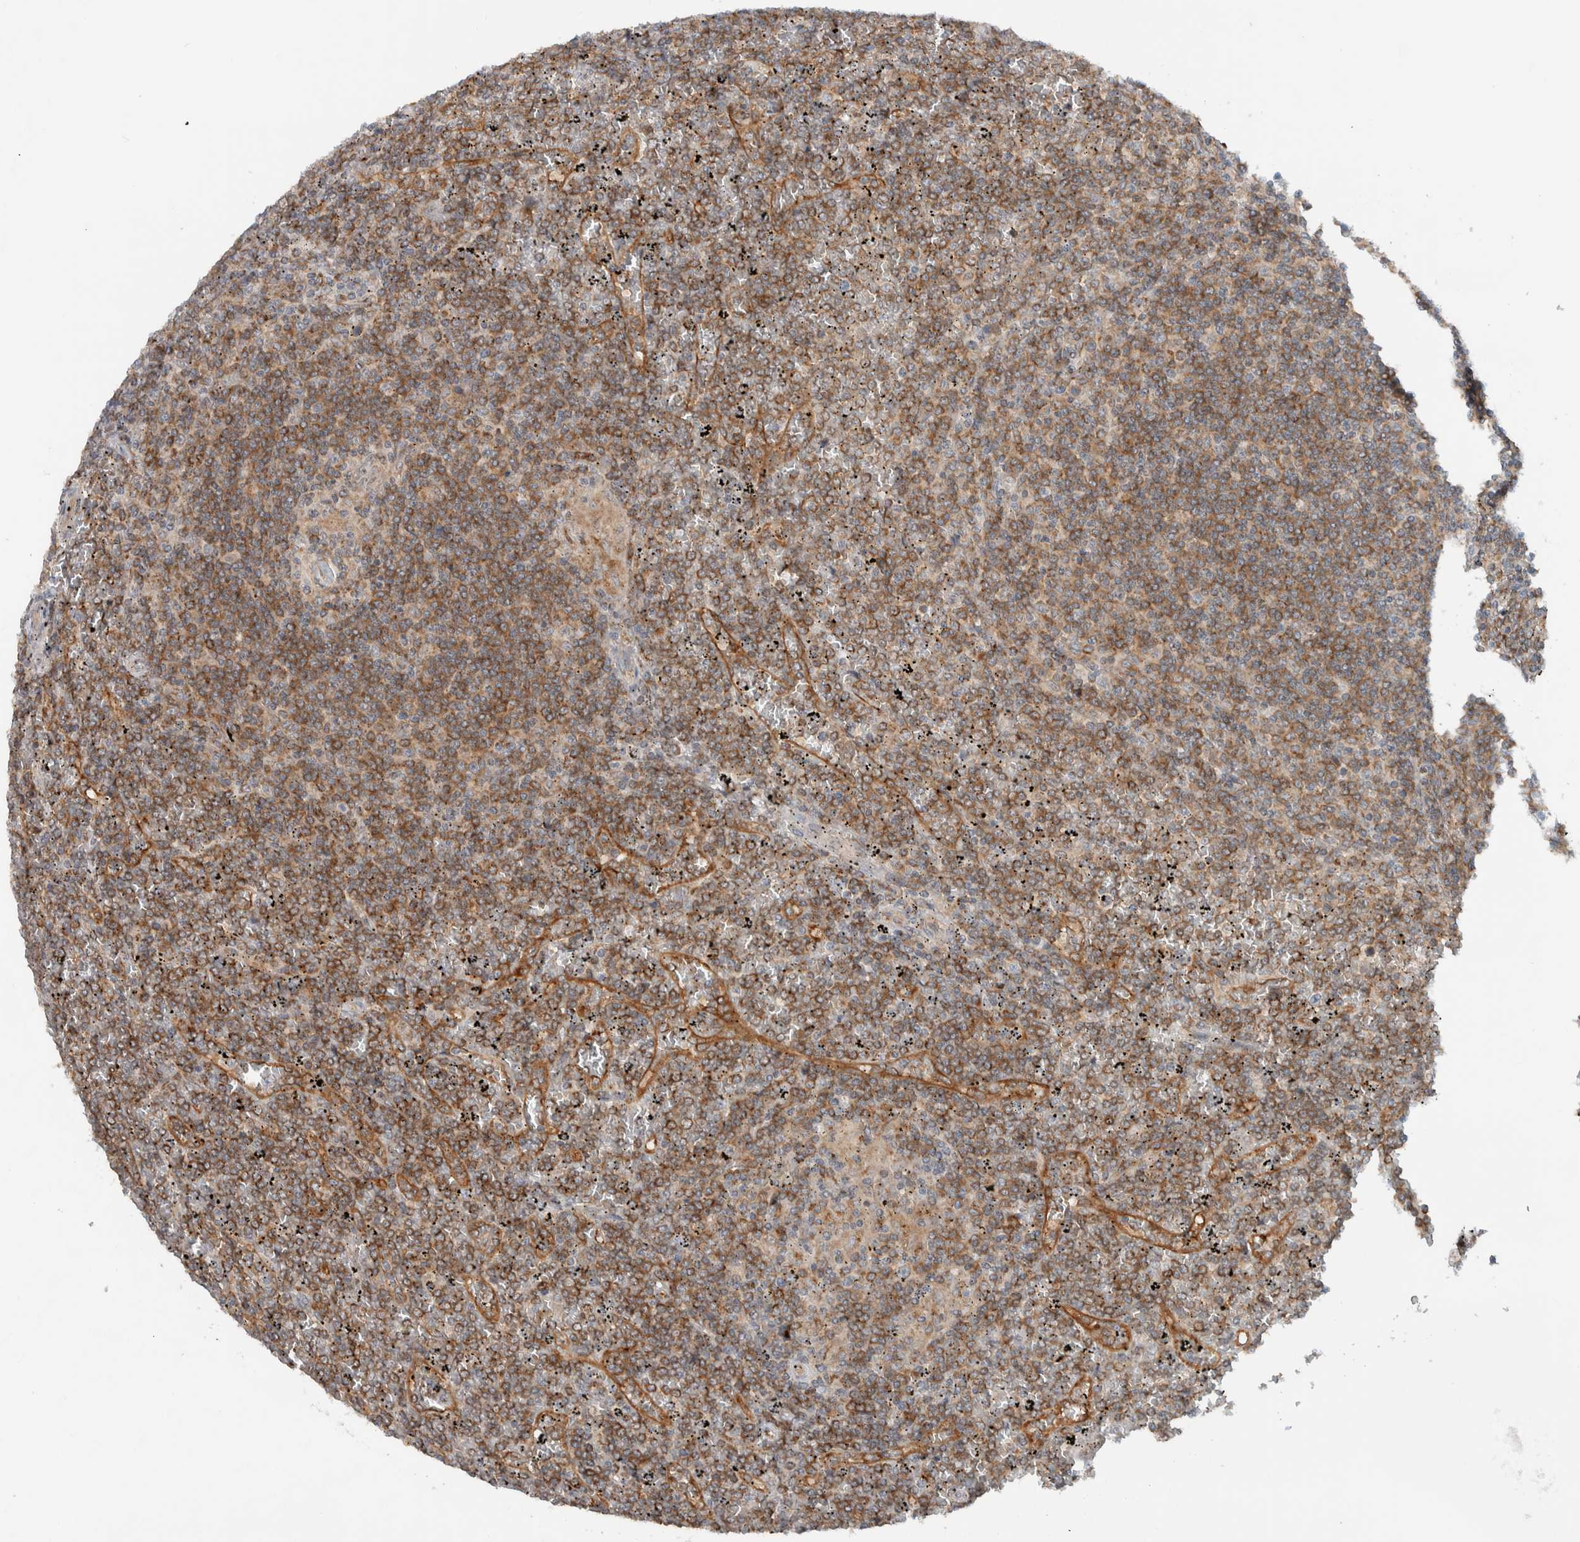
{"staining": {"intensity": "moderate", "quantity": ">75%", "location": "cytoplasmic/membranous"}, "tissue": "lymphoma", "cell_type": "Tumor cells", "image_type": "cancer", "snomed": [{"axis": "morphology", "description": "Malignant lymphoma, non-Hodgkin's type, Low grade"}, {"axis": "topography", "description": "Spleen"}], "caption": "The immunohistochemical stain highlights moderate cytoplasmic/membranous staining in tumor cells of lymphoma tissue. Using DAB (3,3'-diaminobenzidine) (brown) and hematoxylin (blue) stains, captured at high magnification using brightfield microscopy.", "gene": "RERE", "patient": {"sex": "female", "age": 19}}